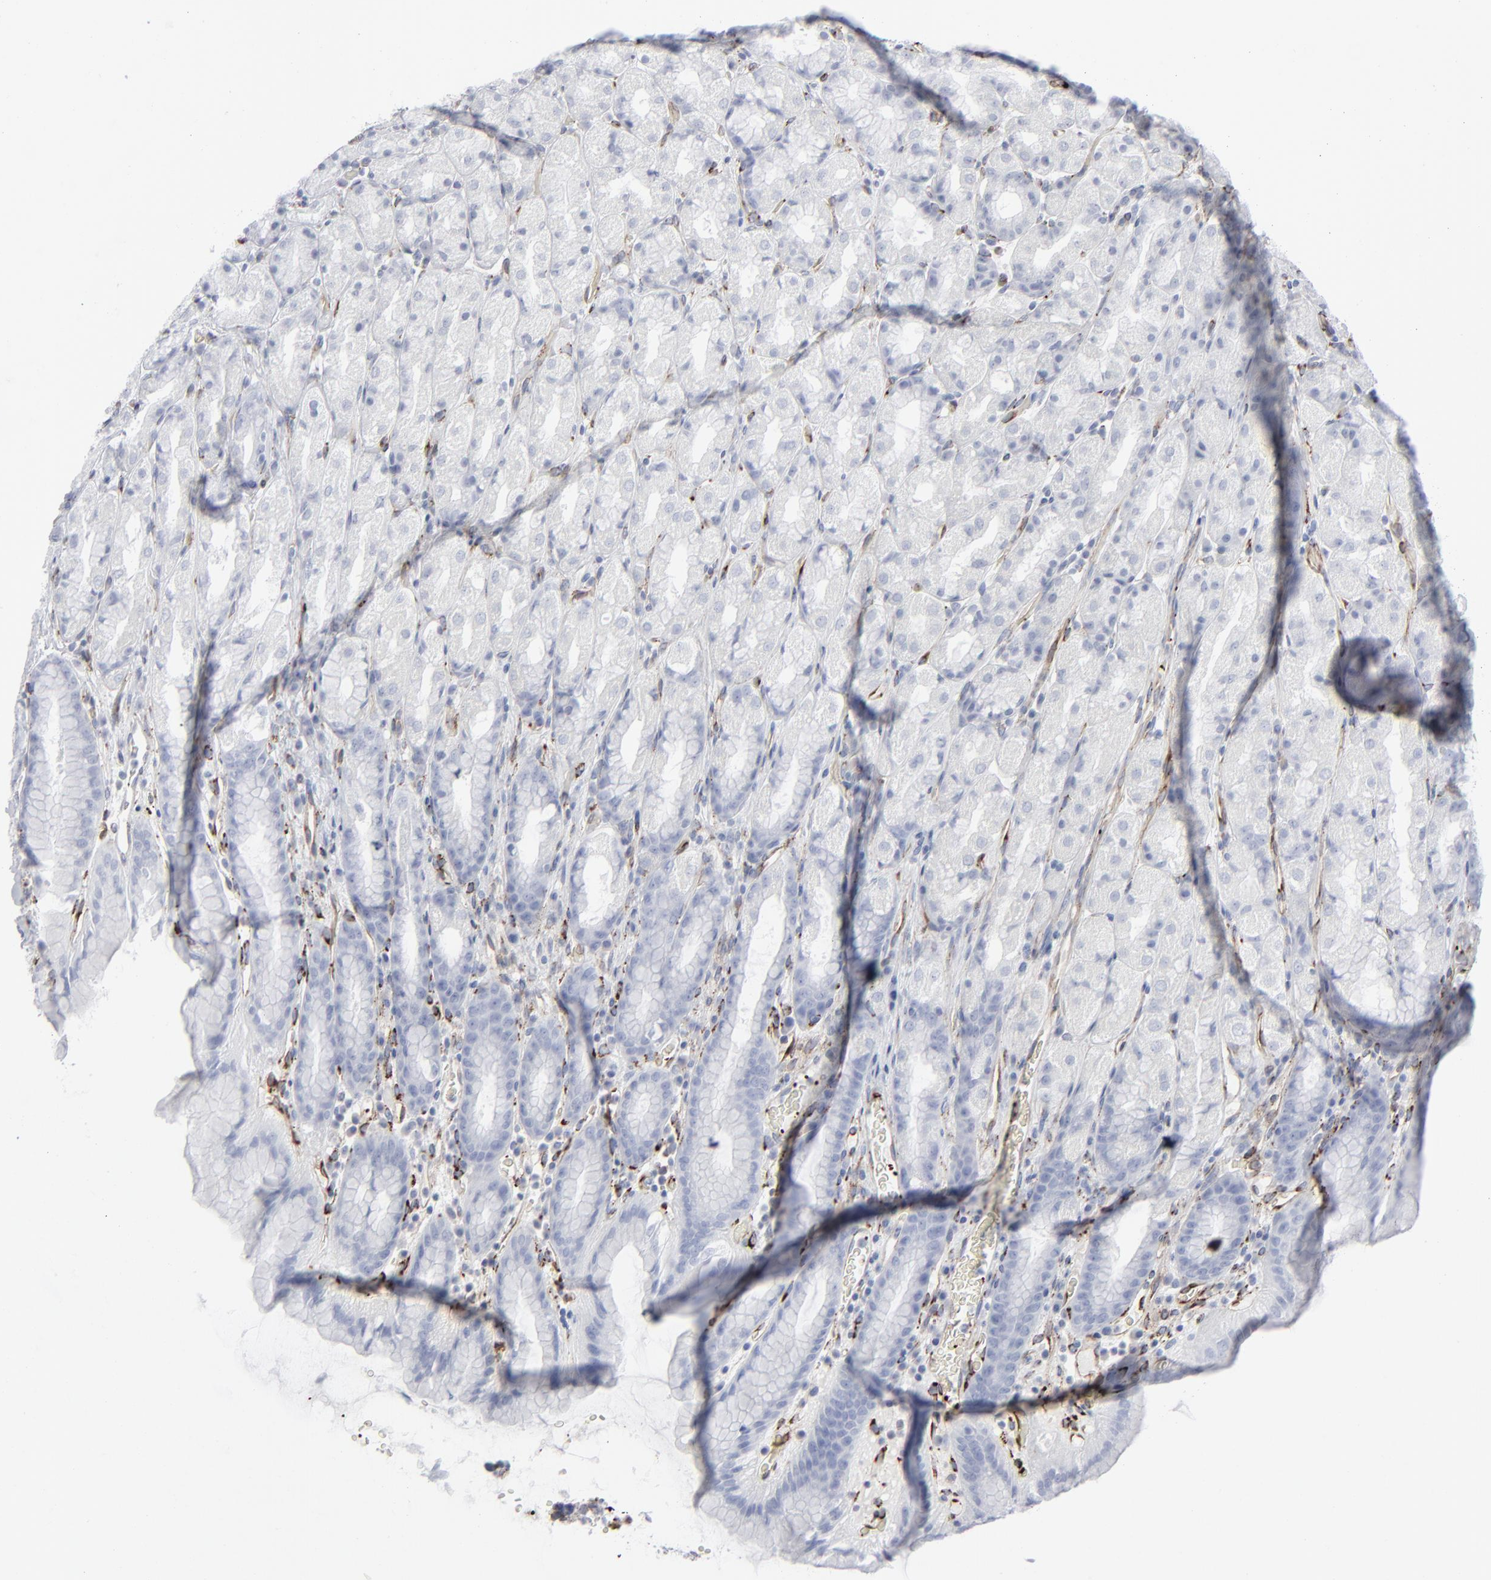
{"staining": {"intensity": "negative", "quantity": "none", "location": "none"}, "tissue": "stomach", "cell_type": "Glandular cells", "image_type": "normal", "snomed": [{"axis": "morphology", "description": "Normal tissue, NOS"}, {"axis": "topography", "description": "Stomach, upper"}], "caption": "Immunohistochemistry of normal stomach demonstrates no expression in glandular cells.", "gene": "SPARC", "patient": {"sex": "male", "age": 68}}